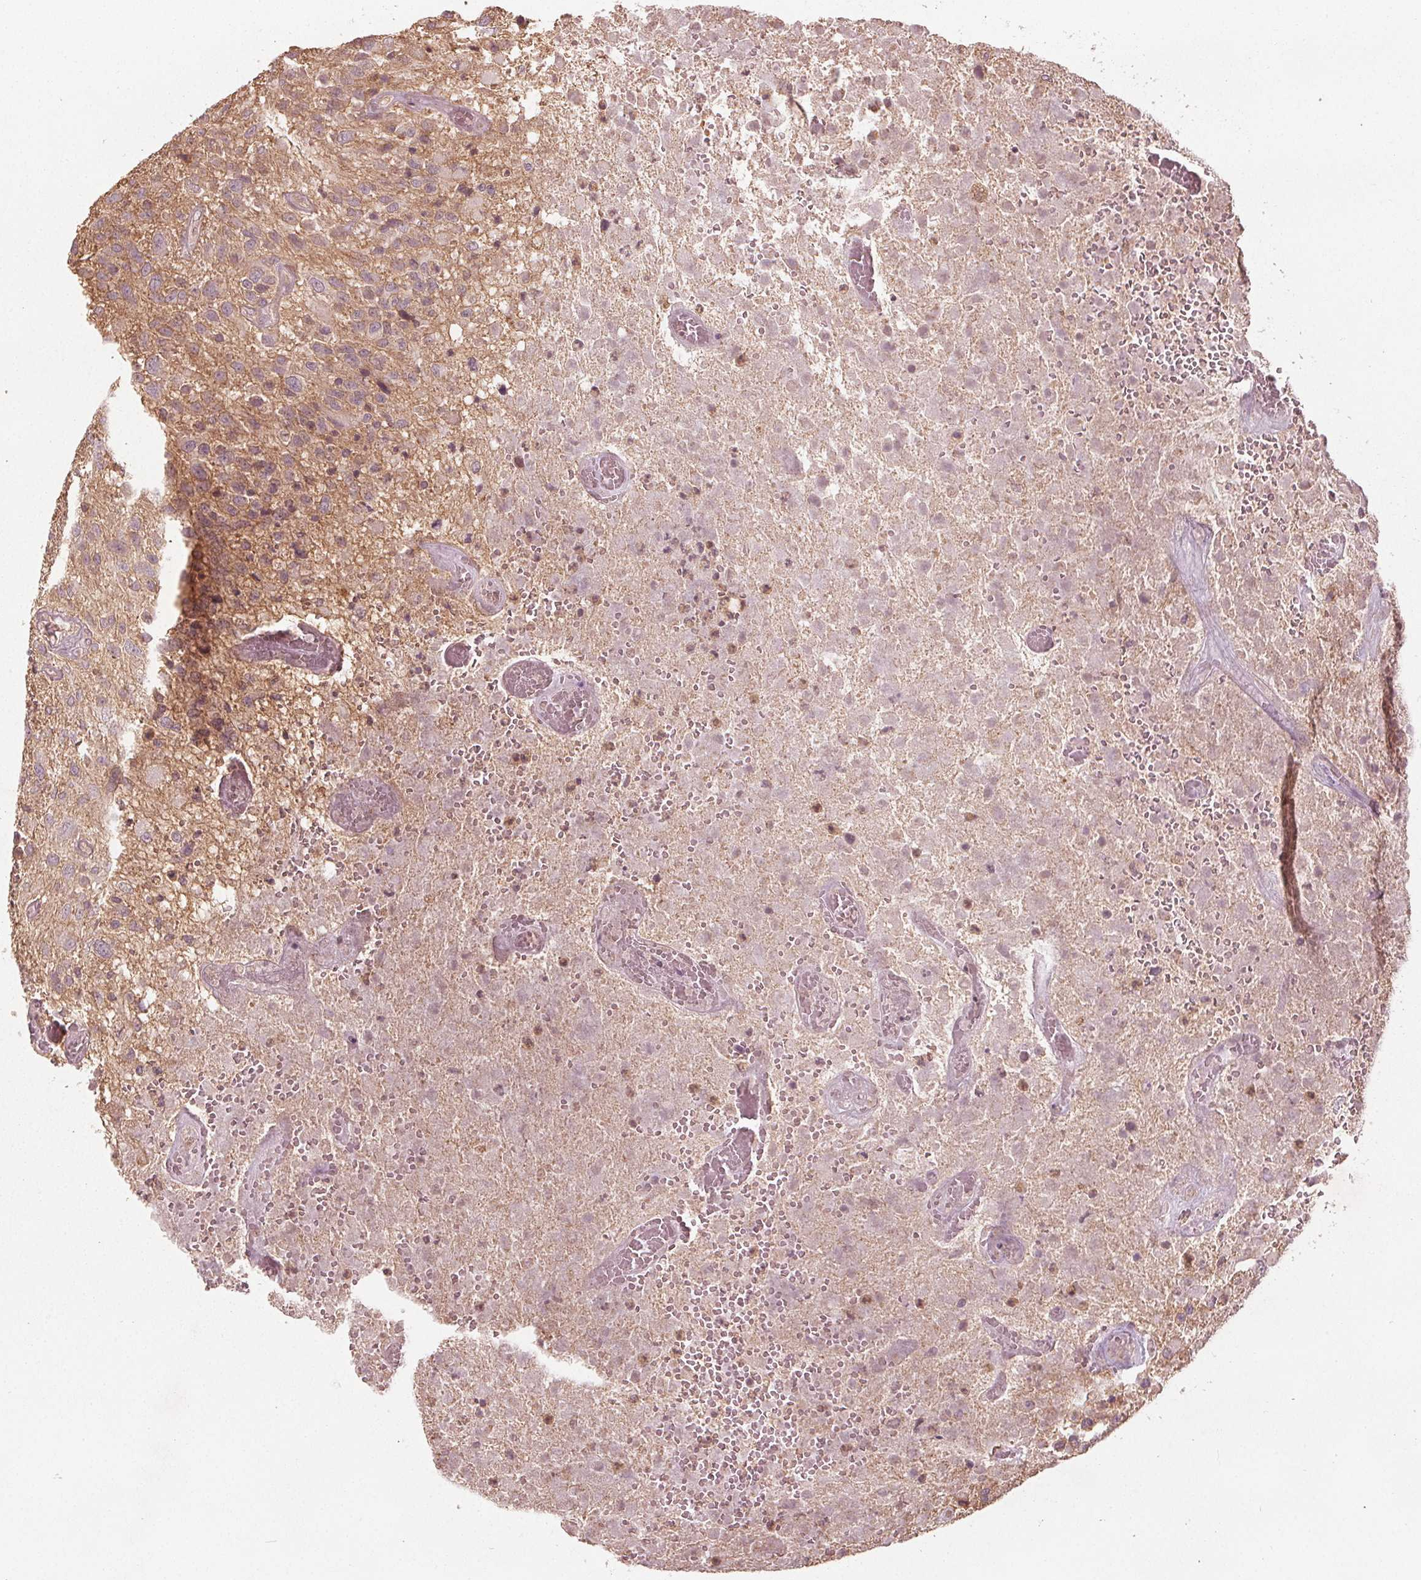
{"staining": {"intensity": "weak", "quantity": "<25%", "location": "cytoplasmic/membranous"}, "tissue": "glioma", "cell_type": "Tumor cells", "image_type": "cancer", "snomed": [{"axis": "morphology", "description": "Glioma, malignant, Low grade"}, {"axis": "topography", "description": "Brain"}], "caption": "Tumor cells are negative for protein expression in human malignant glioma (low-grade).", "gene": "GNB2", "patient": {"sex": "male", "age": 66}}